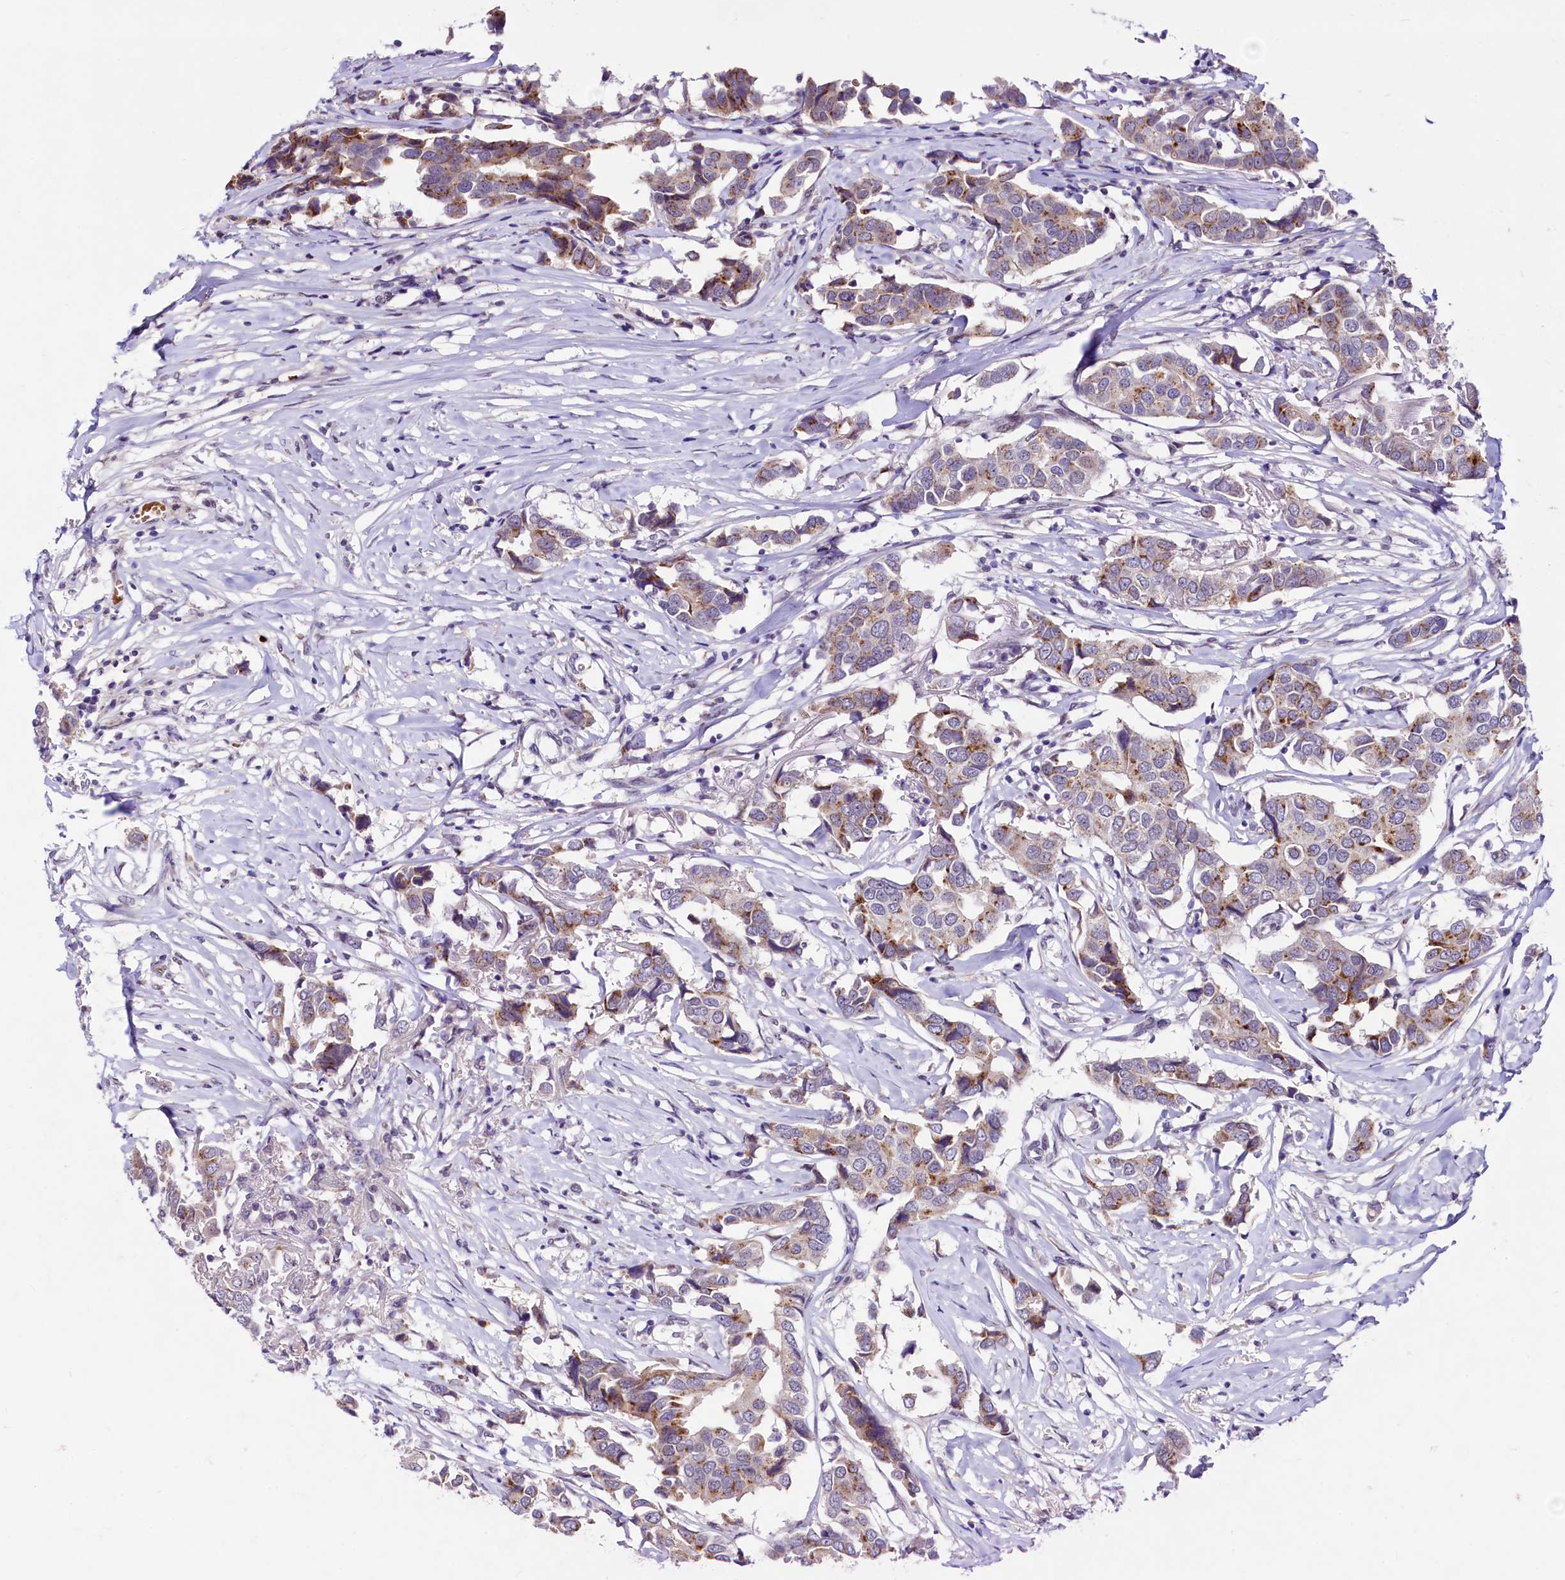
{"staining": {"intensity": "moderate", "quantity": "<25%", "location": "cytoplasmic/membranous"}, "tissue": "breast cancer", "cell_type": "Tumor cells", "image_type": "cancer", "snomed": [{"axis": "morphology", "description": "Duct carcinoma"}, {"axis": "topography", "description": "Breast"}], "caption": "This photomicrograph reveals infiltrating ductal carcinoma (breast) stained with IHC to label a protein in brown. The cytoplasmic/membranous of tumor cells show moderate positivity for the protein. Nuclei are counter-stained blue.", "gene": "LEUTX", "patient": {"sex": "female", "age": 80}}